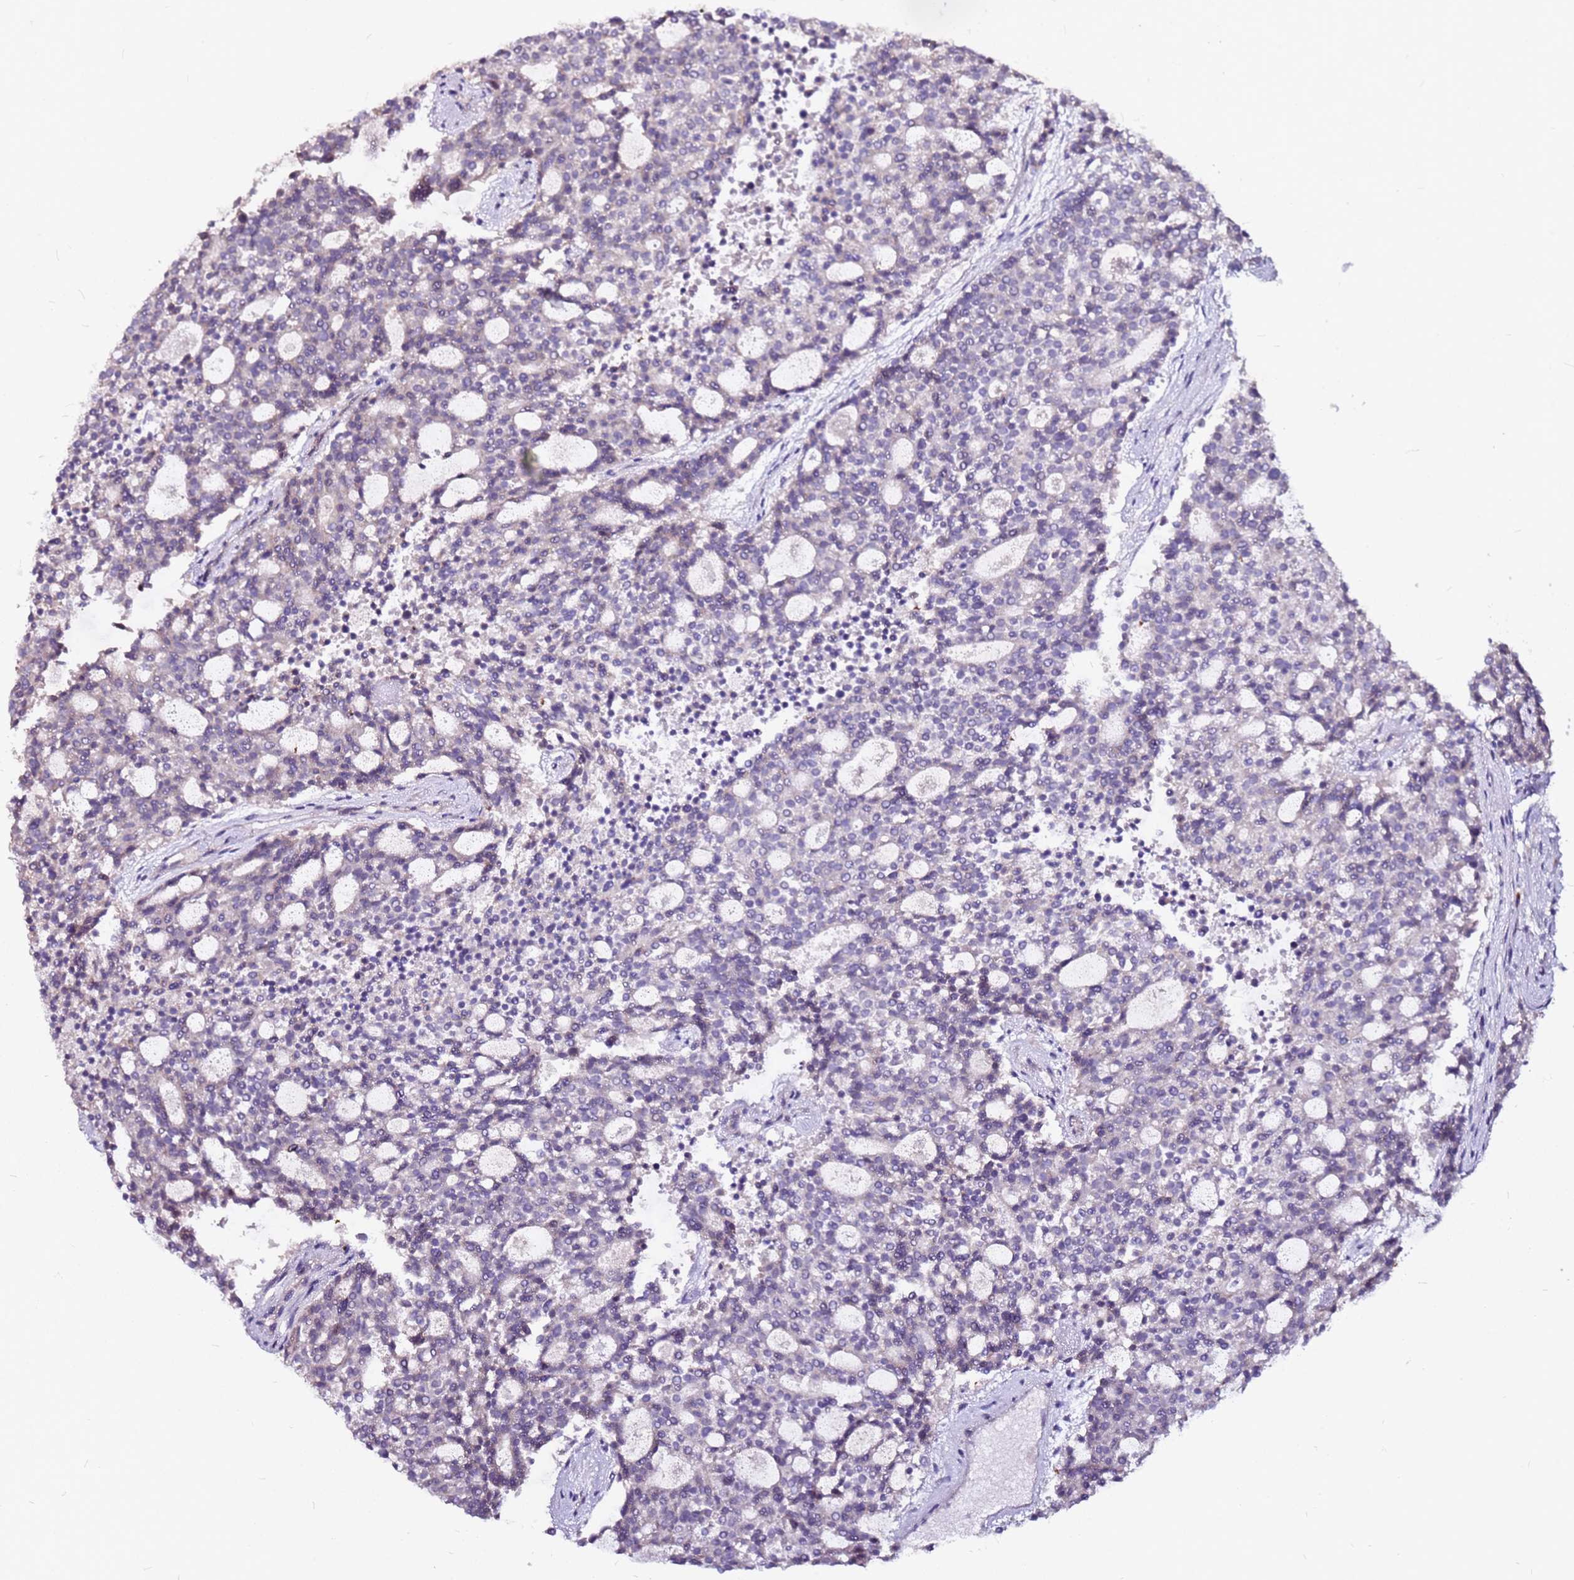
{"staining": {"intensity": "negative", "quantity": "none", "location": "none"}, "tissue": "carcinoid", "cell_type": "Tumor cells", "image_type": "cancer", "snomed": [{"axis": "morphology", "description": "Carcinoid, malignant, NOS"}, {"axis": "topography", "description": "Pancreas"}], "caption": "Tumor cells are negative for brown protein staining in carcinoid.", "gene": "DCDC2C", "patient": {"sex": "female", "age": 54}}